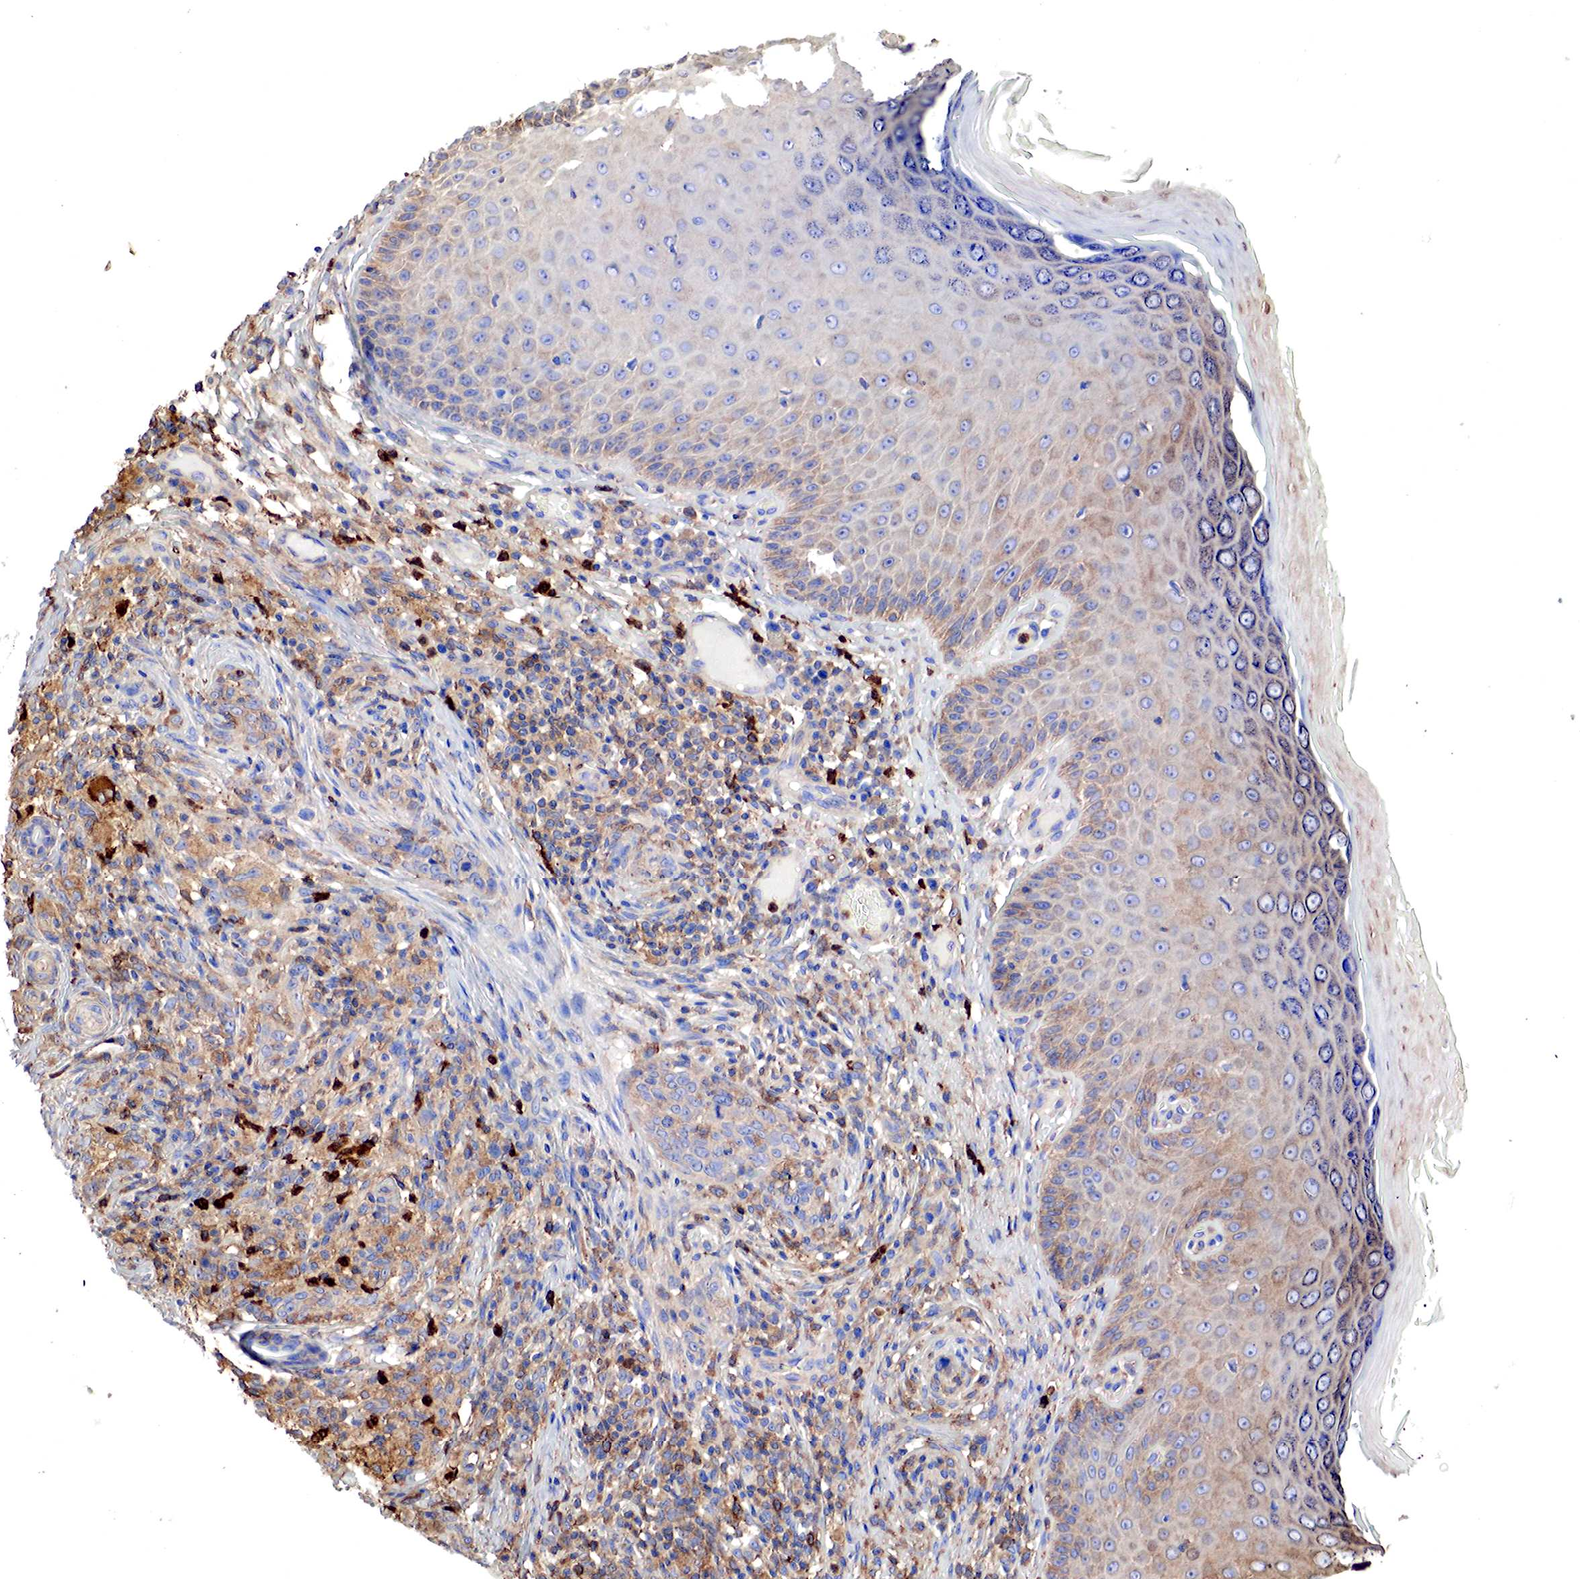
{"staining": {"intensity": "moderate", "quantity": "25%-75%", "location": "cytoplasmic/membranous"}, "tissue": "skin cancer", "cell_type": "Tumor cells", "image_type": "cancer", "snomed": [{"axis": "morphology", "description": "Normal tissue, NOS"}, {"axis": "morphology", "description": "Basal cell carcinoma"}, {"axis": "topography", "description": "Skin"}], "caption": "The histopathology image reveals staining of skin basal cell carcinoma, revealing moderate cytoplasmic/membranous protein positivity (brown color) within tumor cells.", "gene": "G6PD", "patient": {"sex": "male", "age": 74}}